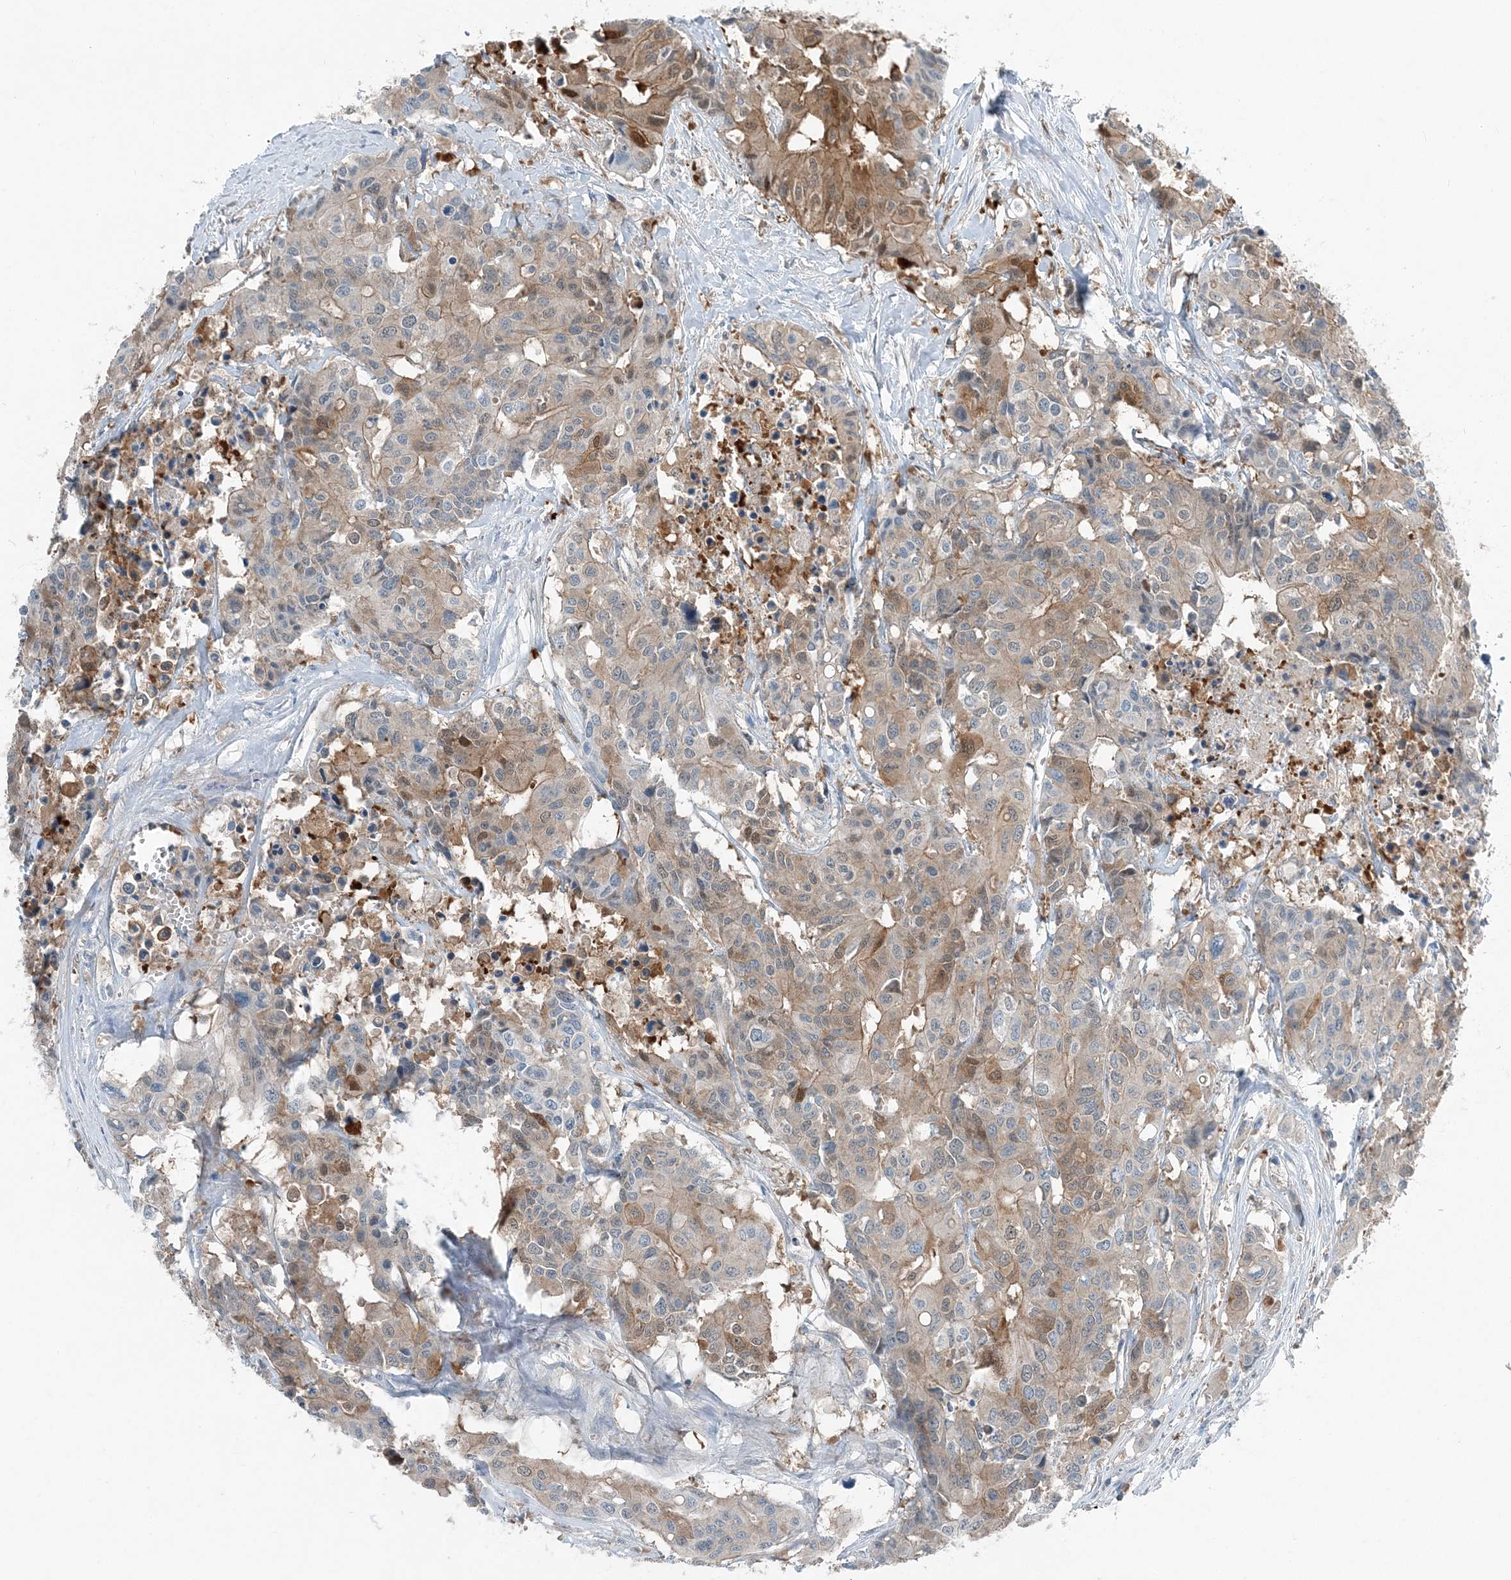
{"staining": {"intensity": "moderate", "quantity": "<25%", "location": "cytoplasmic/membranous"}, "tissue": "colorectal cancer", "cell_type": "Tumor cells", "image_type": "cancer", "snomed": [{"axis": "morphology", "description": "Adenocarcinoma, NOS"}, {"axis": "topography", "description": "Colon"}], "caption": "Protein expression analysis of human adenocarcinoma (colorectal) reveals moderate cytoplasmic/membranous staining in approximately <25% of tumor cells.", "gene": "ARMH1", "patient": {"sex": "male", "age": 77}}